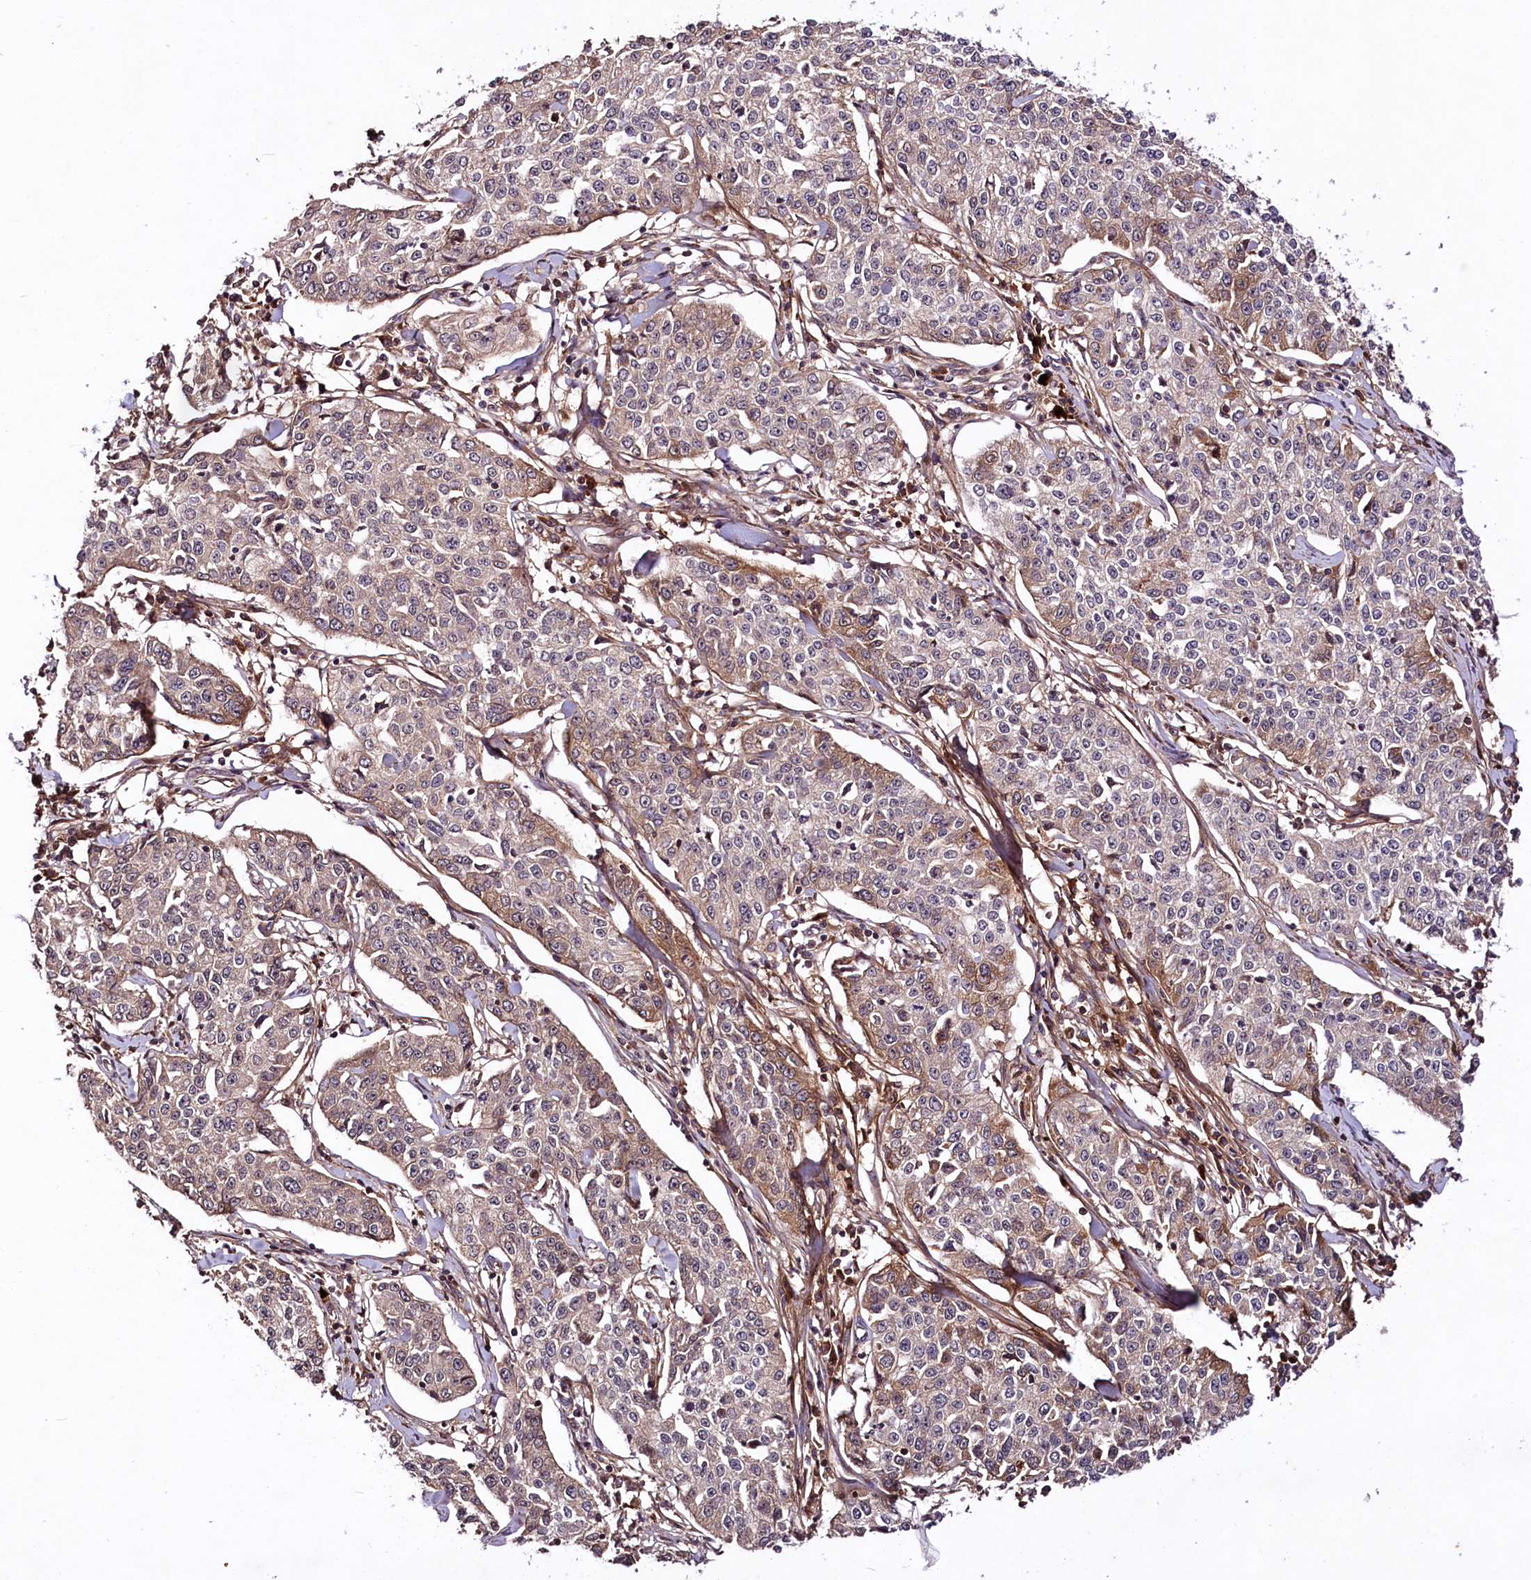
{"staining": {"intensity": "moderate", "quantity": "<25%", "location": "cytoplasmic/membranous"}, "tissue": "cervical cancer", "cell_type": "Tumor cells", "image_type": "cancer", "snomed": [{"axis": "morphology", "description": "Squamous cell carcinoma, NOS"}, {"axis": "topography", "description": "Cervix"}], "caption": "Approximately <25% of tumor cells in squamous cell carcinoma (cervical) exhibit moderate cytoplasmic/membranous protein expression as visualized by brown immunohistochemical staining.", "gene": "TNPO3", "patient": {"sex": "female", "age": 35}}